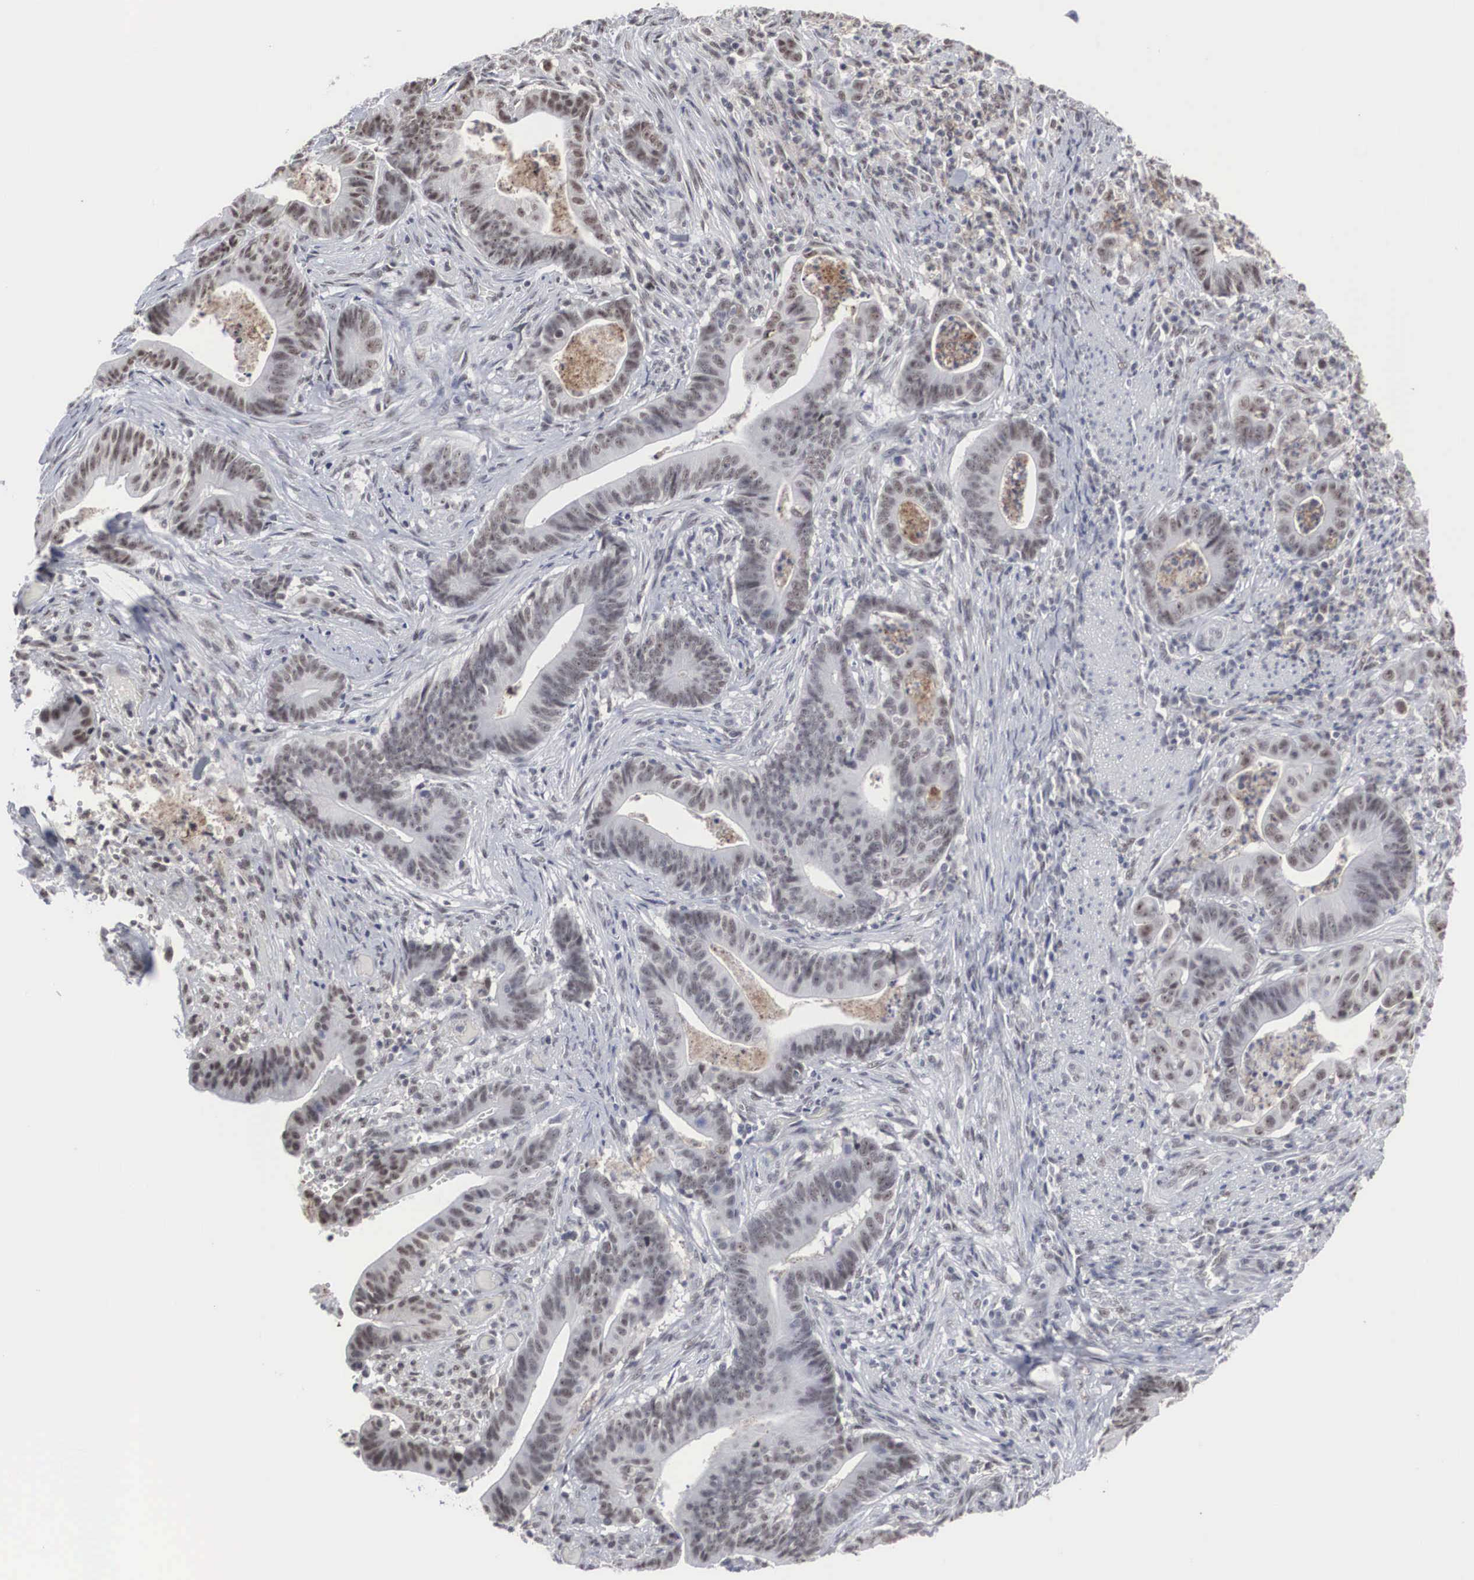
{"staining": {"intensity": "weak", "quantity": "25%-75%", "location": "nuclear"}, "tissue": "stomach cancer", "cell_type": "Tumor cells", "image_type": "cancer", "snomed": [{"axis": "morphology", "description": "Adenocarcinoma, NOS"}, {"axis": "topography", "description": "Stomach, lower"}], "caption": "Immunohistochemical staining of human adenocarcinoma (stomach) demonstrates weak nuclear protein expression in approximately 25%-75% of tumor cells. Nuclei are stained in blue.", "gene": "AUTS2", "patient": {"sex": "female", "age": 86}}